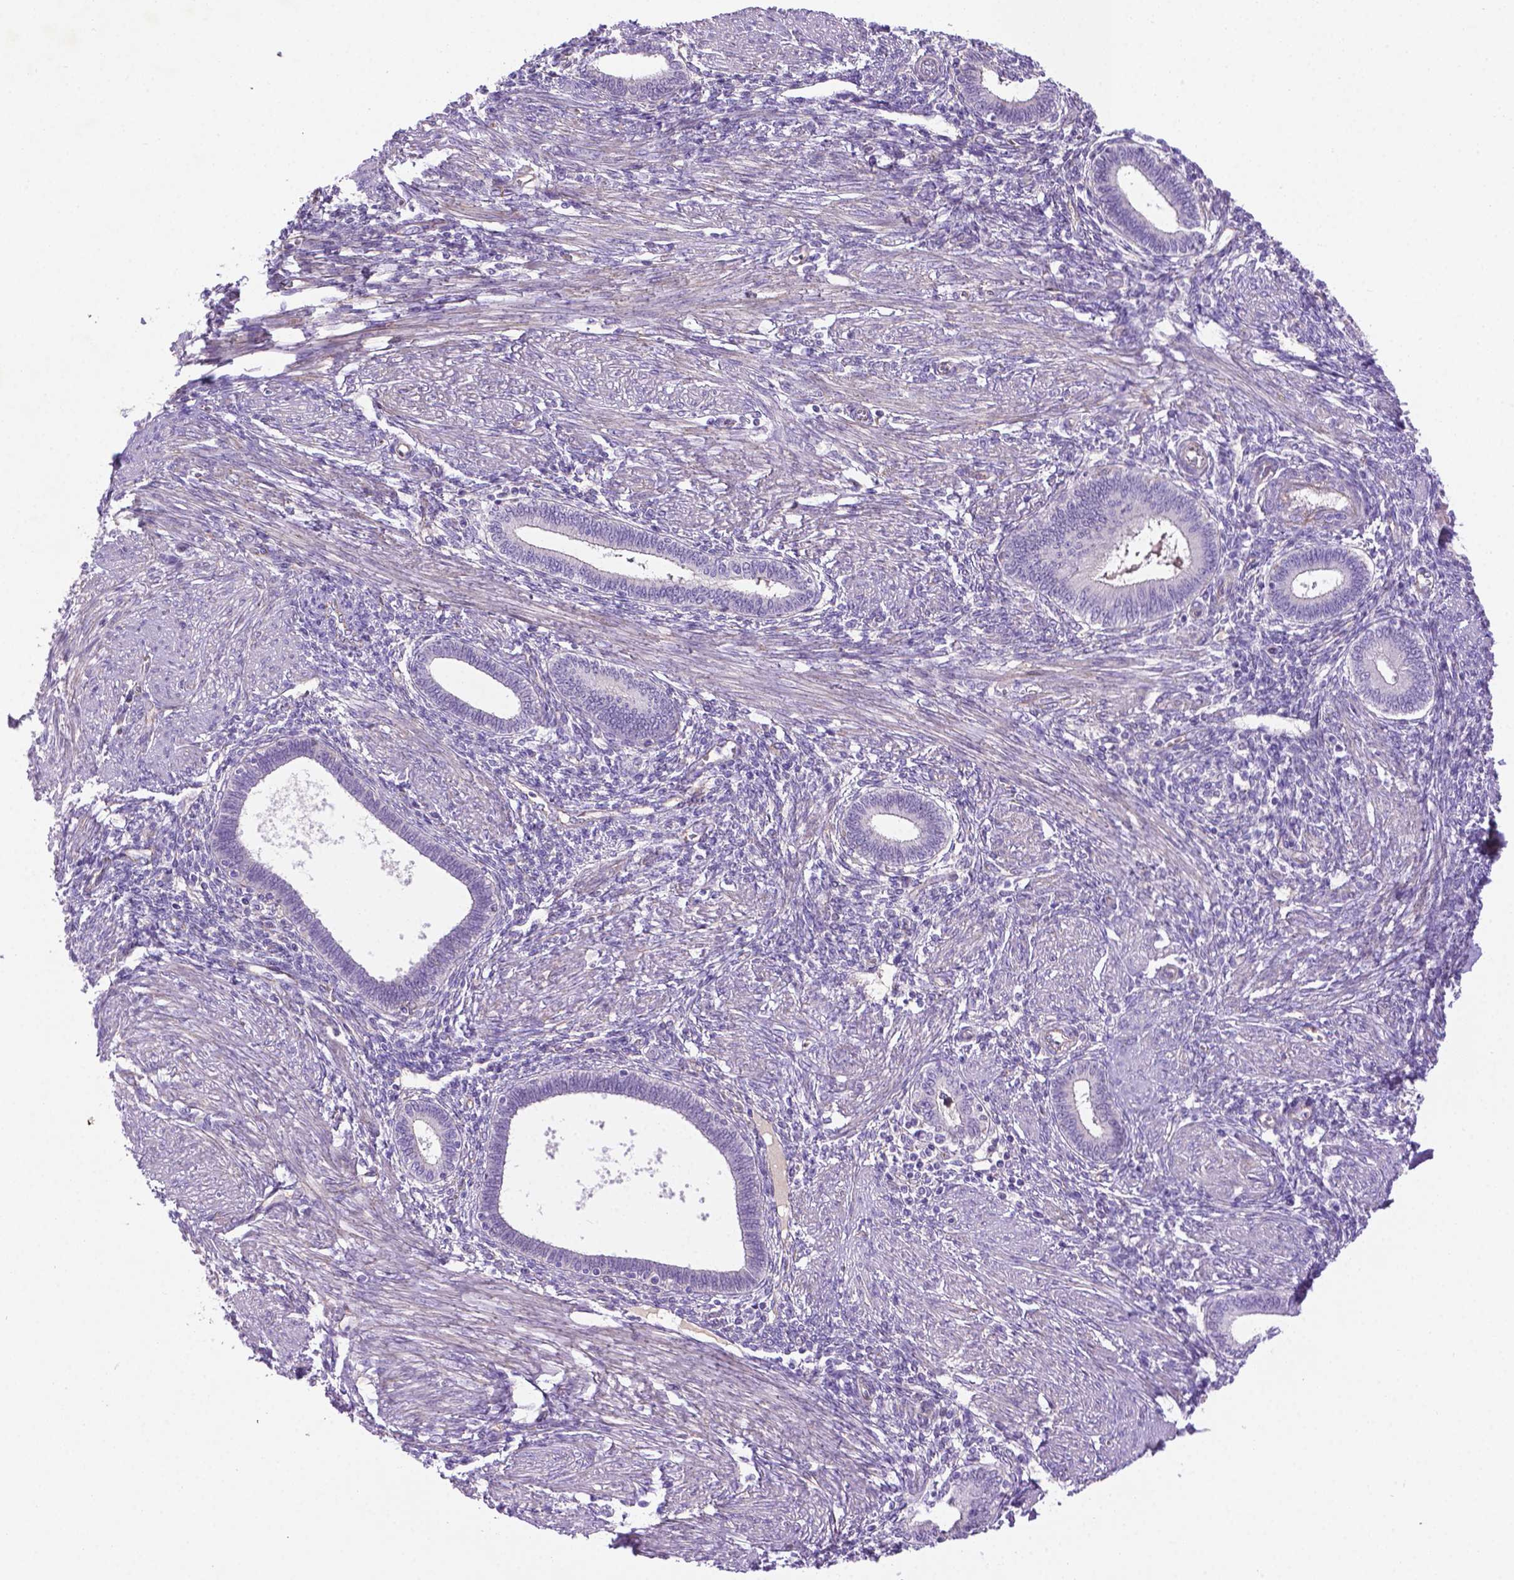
{"staining": {"intensity": "negative", "quantity": "none", "location": "none"}, "tissue": "endometrium", "cell_type": "Cells in endometrial stroma", "image_type": "normal", "snomed": [{"axis": "morphology", "description": "Normal tissue, NOS"}, {"axis": "topography", "description": "Endometrium"}], "caption": "A photomicrograph of human endometrium is negative for staining in cells in endometrial stroma. (Immunohistochemistry, brightfield microscopy, high magnification).", "gene": "CCER2", "patient": {"sex": "female", "age": 42}}